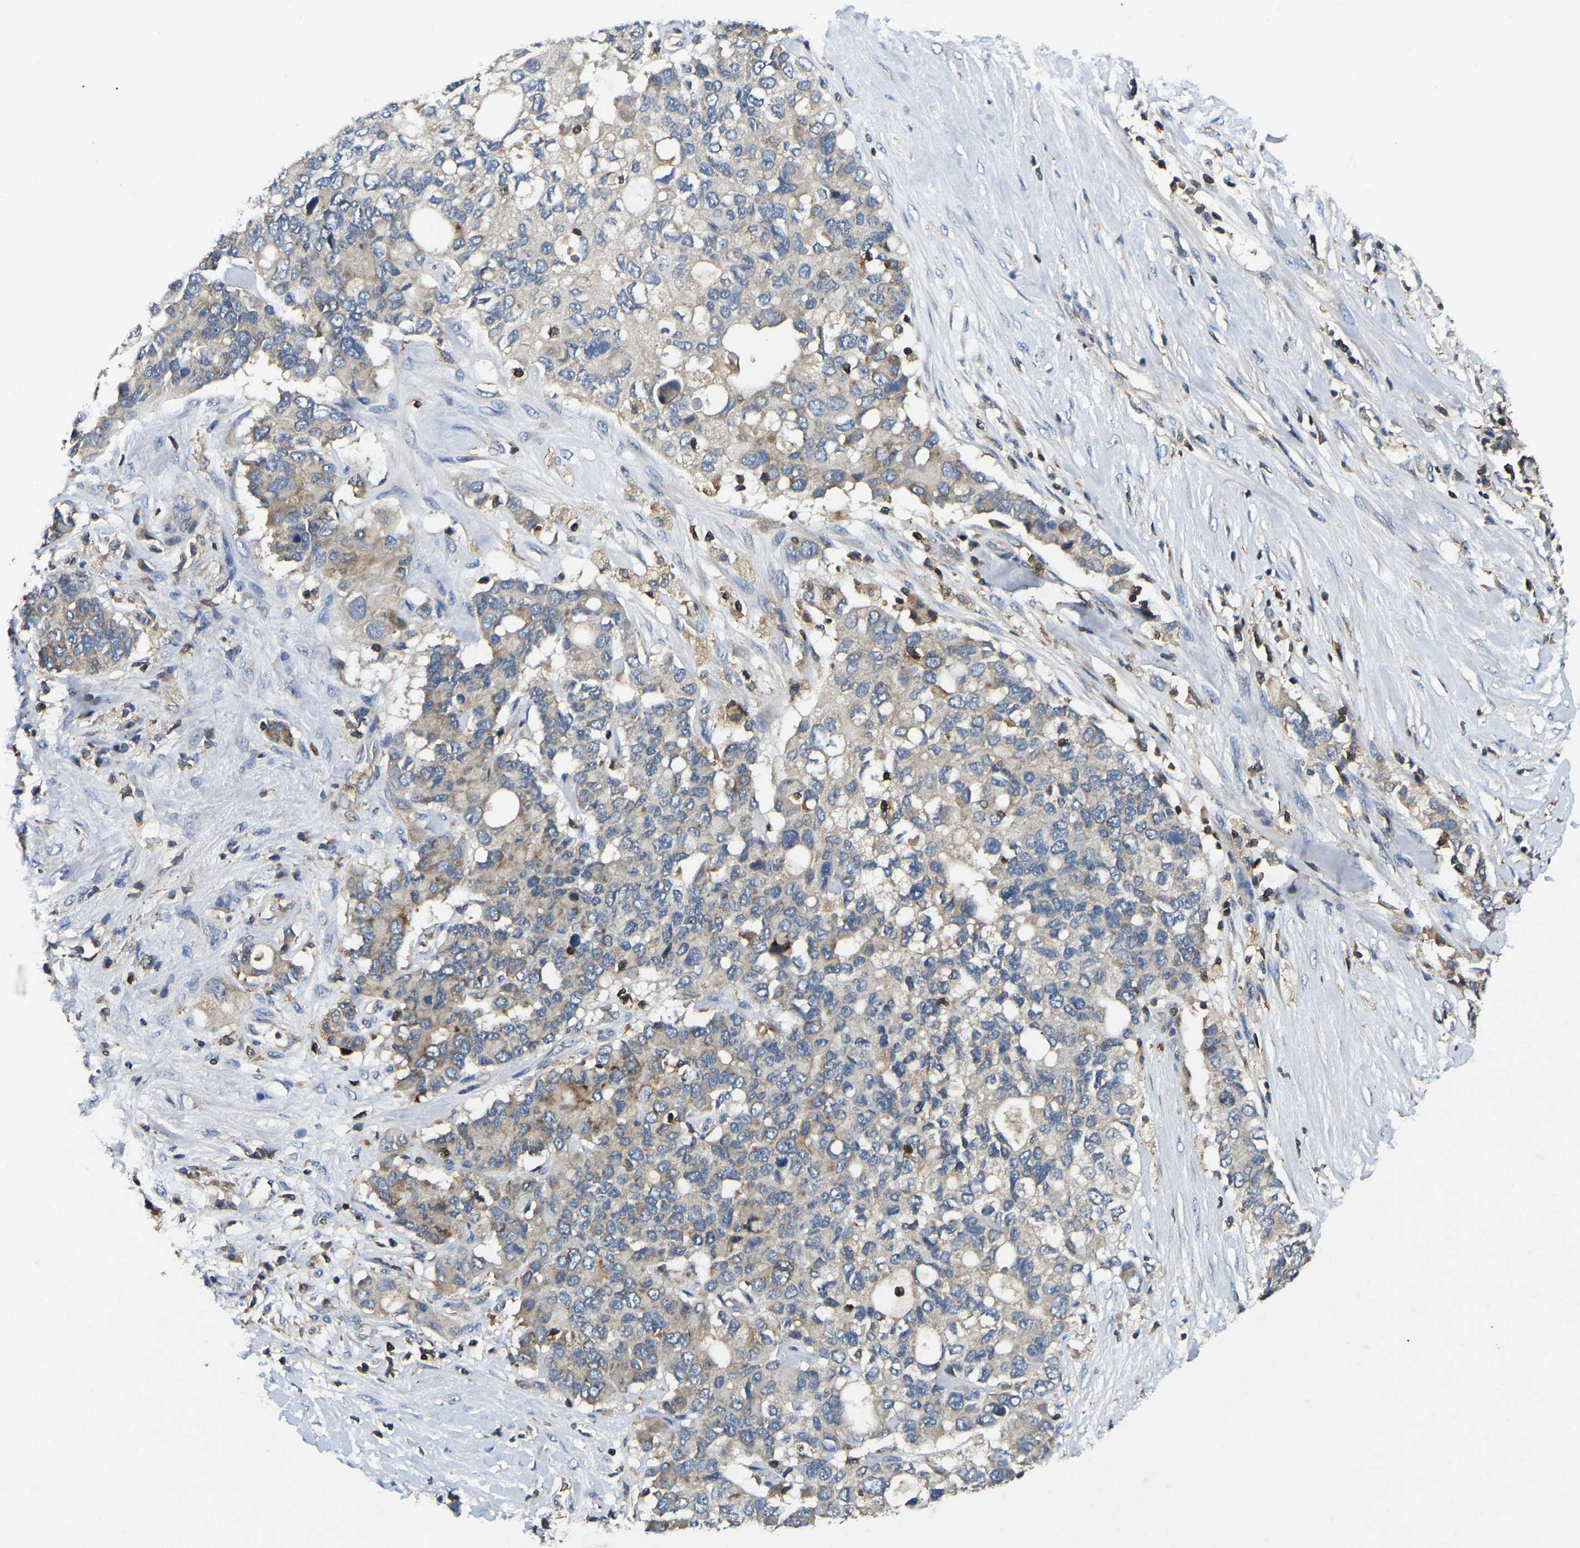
{"staining": {"intensity": "weak", "quantity": "<25%", "location": "cytoplasmic/membranous"}, "tissue": "pancreatic cancer", "cell_type": "Tumor cells", "image_type": "cancer", "snomed": [{"axis": "morphology", "description": "Adenocarcinoma, NOS"}, {"axis": "topography", "description": "Pancreas"}], "caption": "The immunohistochemistry image has no significant staining in tumor cells of adenocarcinoma (pancreatic) tissue.", "gene": "SMPD2", "patient": {"sex": "female", "age": 56}}